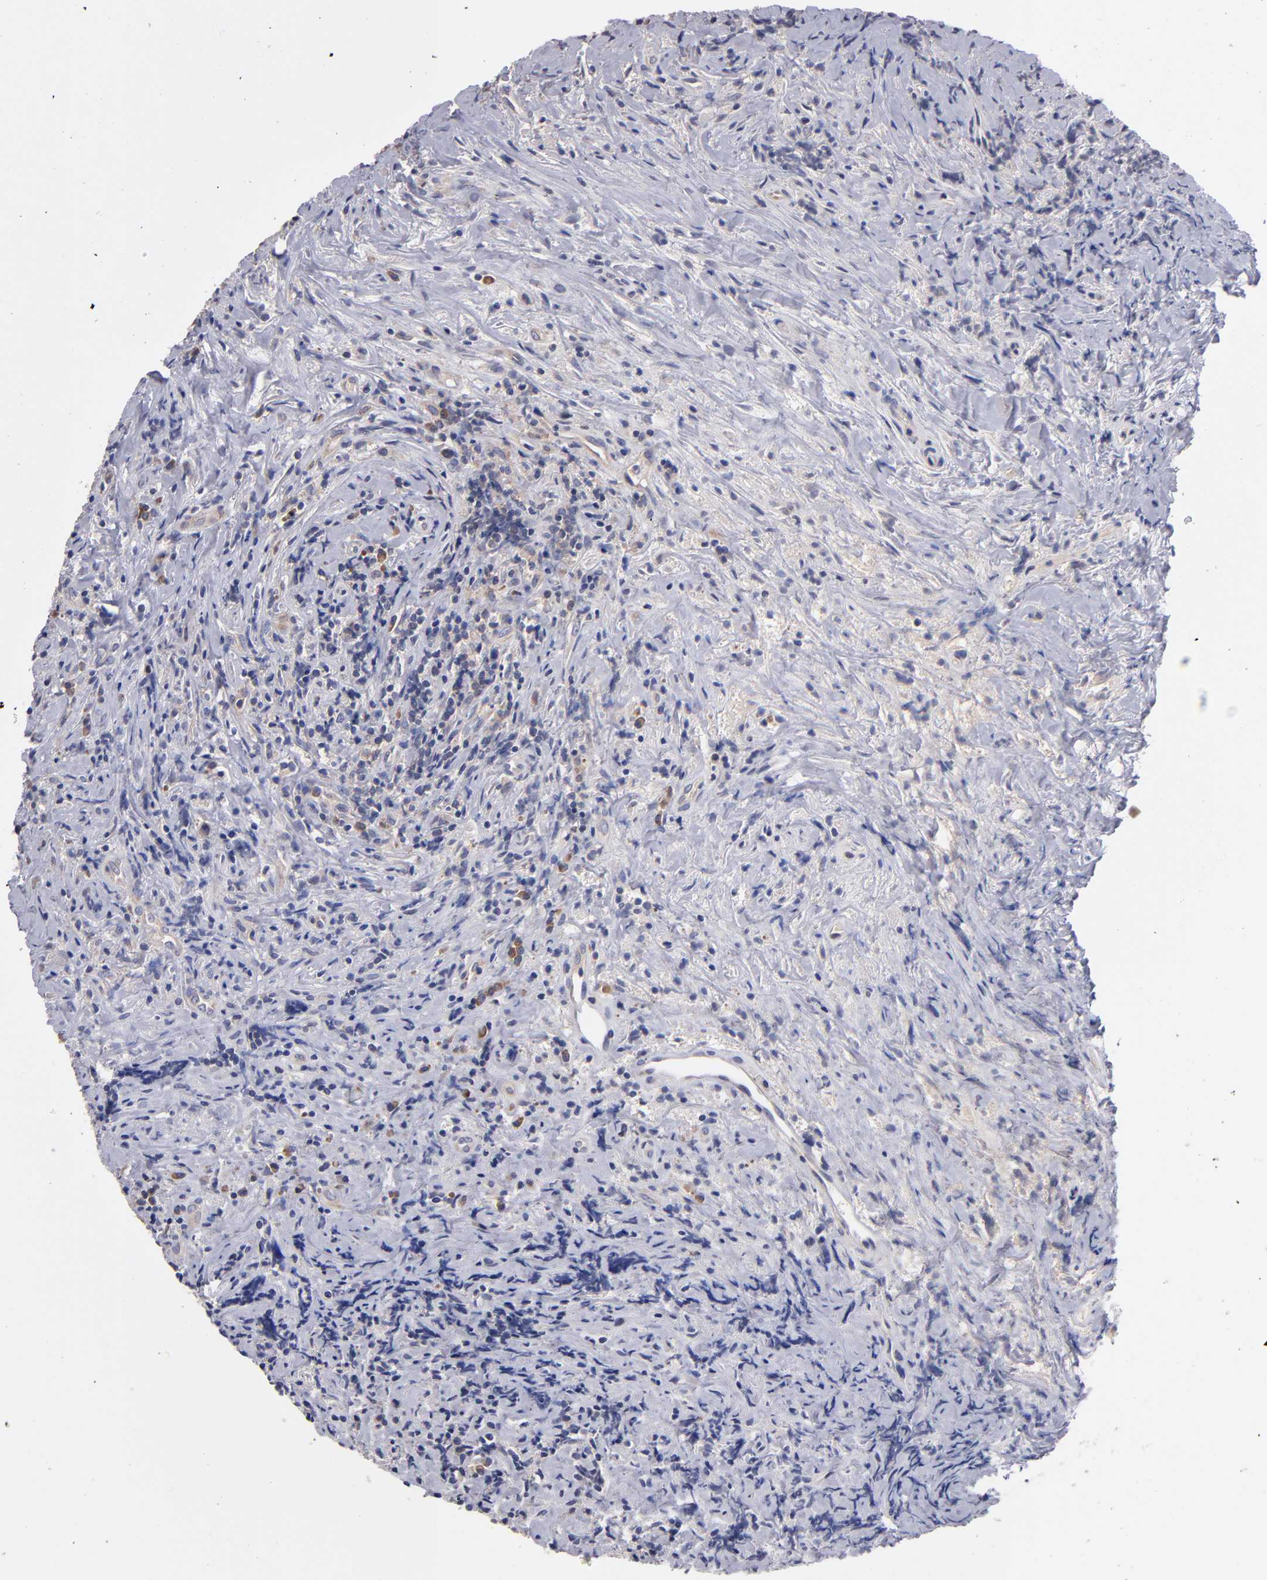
{"staining": {"intensity": "weak", "quantity": ">75%", "location": "cytoplasmic/membranous"}, "tissue": "lymphoma", "cell_type": "Tumor cells", "image_type": "cancer", "snomed": [{"axis": "morphology", "description": "Hodgkin's disease, NOS"}, {"axis": "topography", "description": "Lymph node"}], "caption": "Immunohistochemical staining of human Hodgkin's disease displays low levels of weak cytoplasmic/membranous positivity in approximately >75% of tumor cells. Using DAB (brown) and hematoxylin (blue) stains, captured at high magnification using brightfield microscopy.", "gene": "EIF3L", "patient": {"sex": "female", "age": 25}}